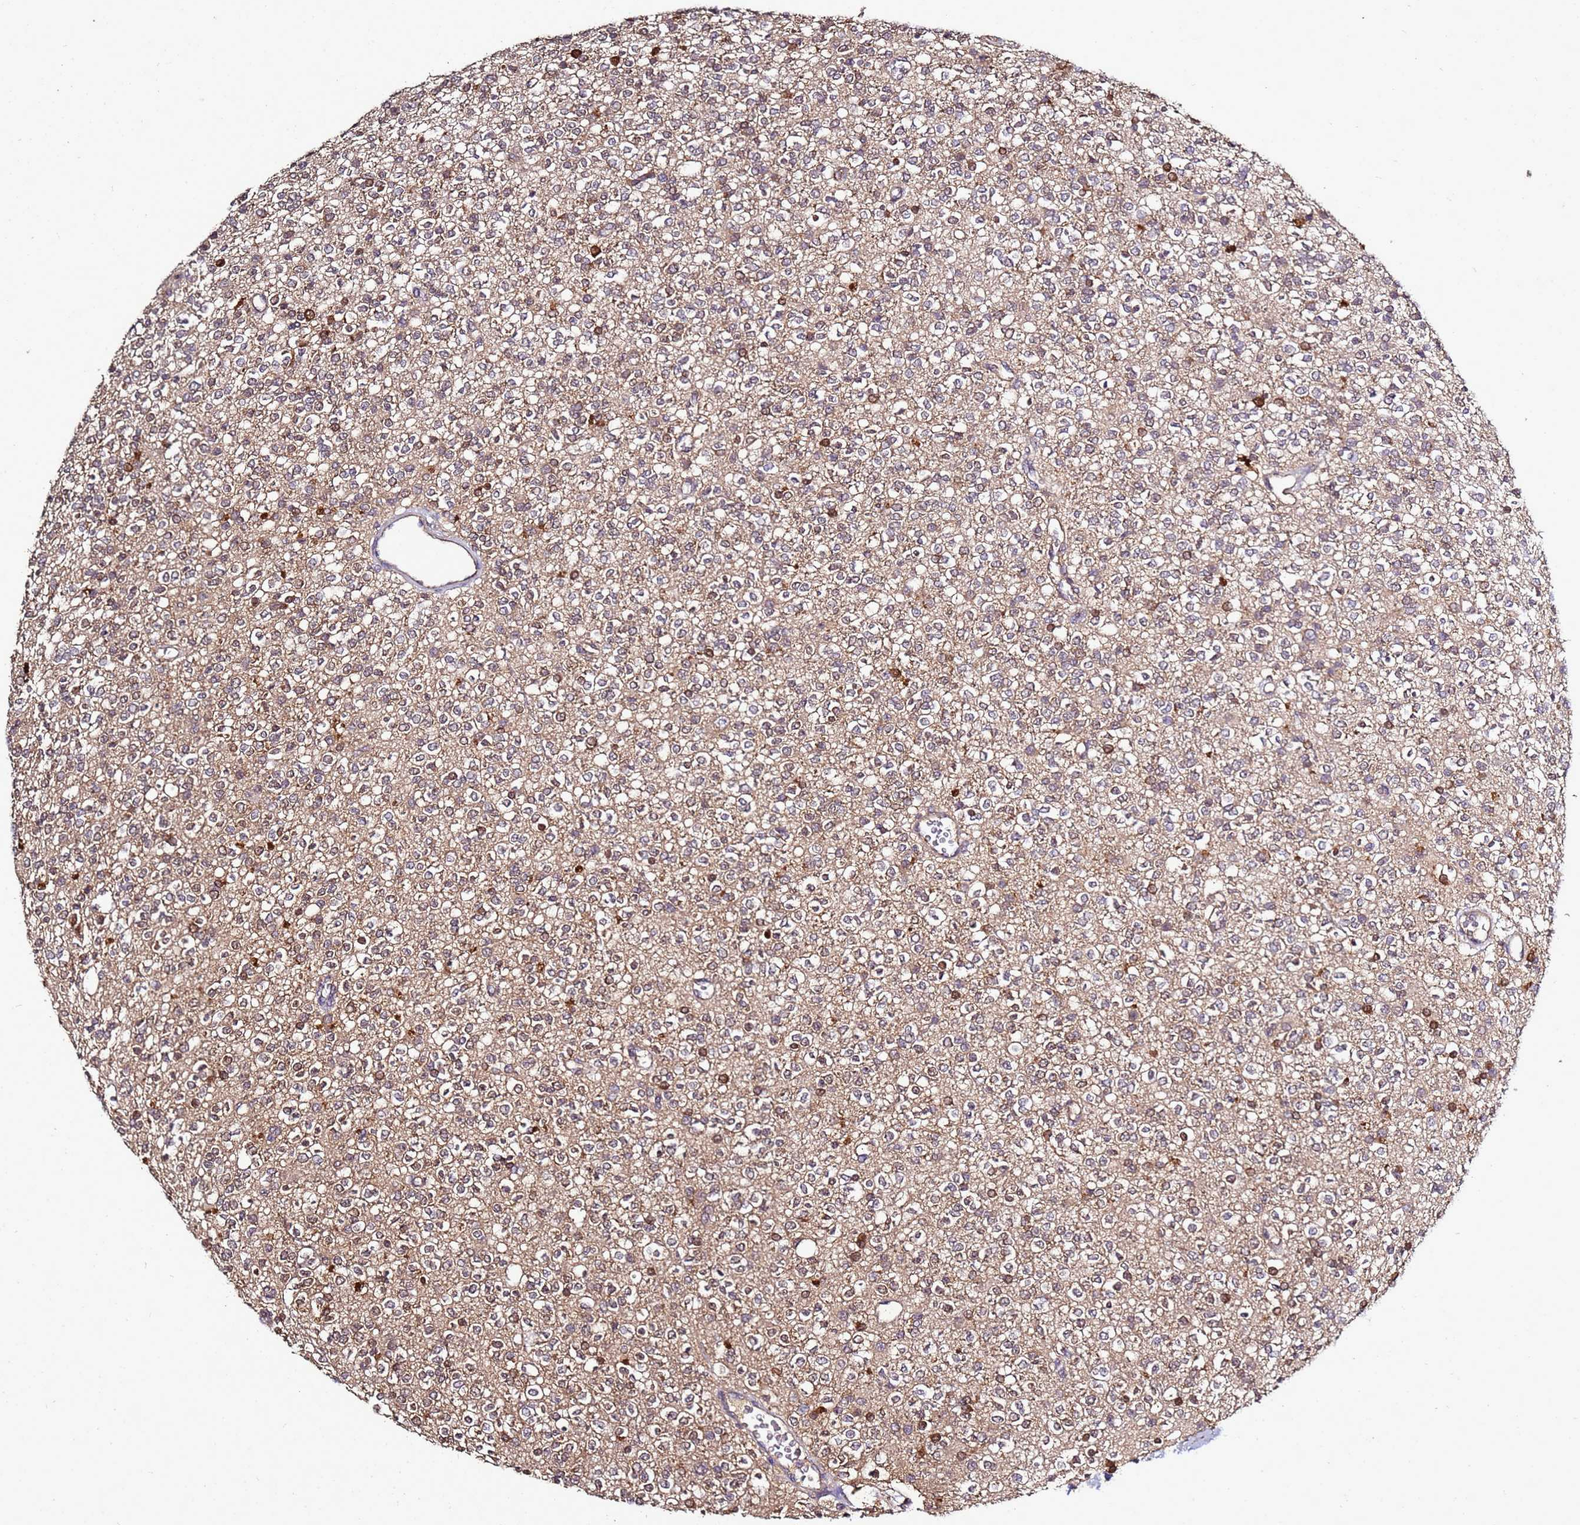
{"staining": {"intensity": "moderate", "quantity": "<25%", "location": "cytoplasmic/membranous,nuclear"}, "tissue": "glioma", "cell_type": "Tumor cells", "image_type": "cancer", "snomed": [{"axis": "morphology", "description": "Glioma, malignant, High grade"}, {"axis": "topography", "description": "Brain"}], "caption": "A micrograph showing moderate cytoplasmic/membranous and nuclear positivity in approximately <25% of tumor cells in high-grade glioma (malignant), as visualized by brown immunohistochemical staining.", "gene": "ENOPH1", "patient": {"sex": "male", "age": 34}}